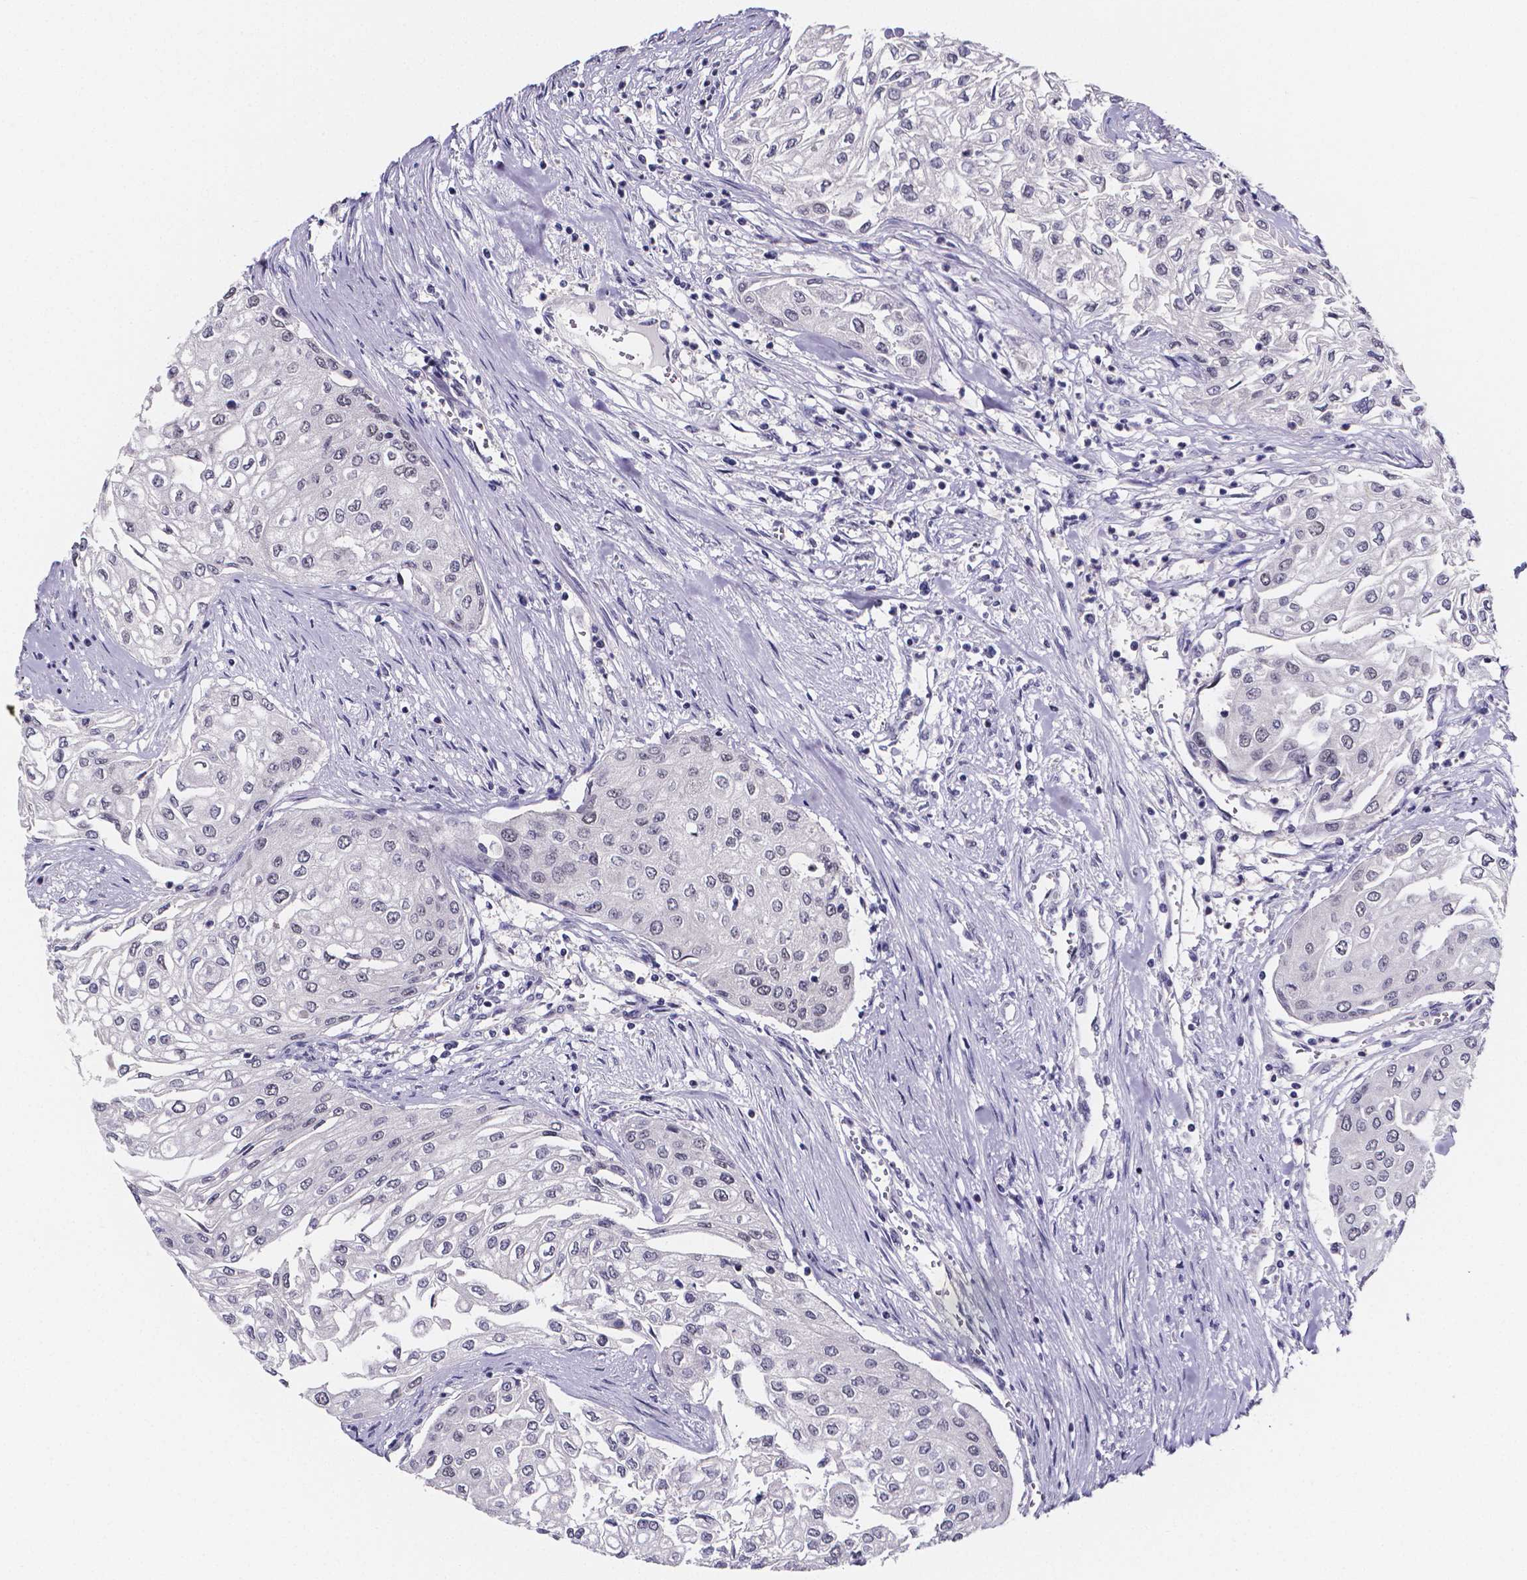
{"staining": {"intensity": "negative", "quantity": "none", "location": "none"}, "tissue": "urothelial cancer", "cell_type": "Tumor cells", "image_type": "cancer", "snomed": [{"axis": "morphology", "description": "Urothelial carcinoma, High grade"}, {"axis": "topography", "description": "Urinary bladder"}], "caption": "High magnification brightfield microscopy of high-grade urothelial carcinoma stained with DAB (brown) and counterstained with hematoxylin (blue): tumor cells show no significant positivity.", "gene": "IZUMO1", "patient": {"sex": "male", "age": 62}}